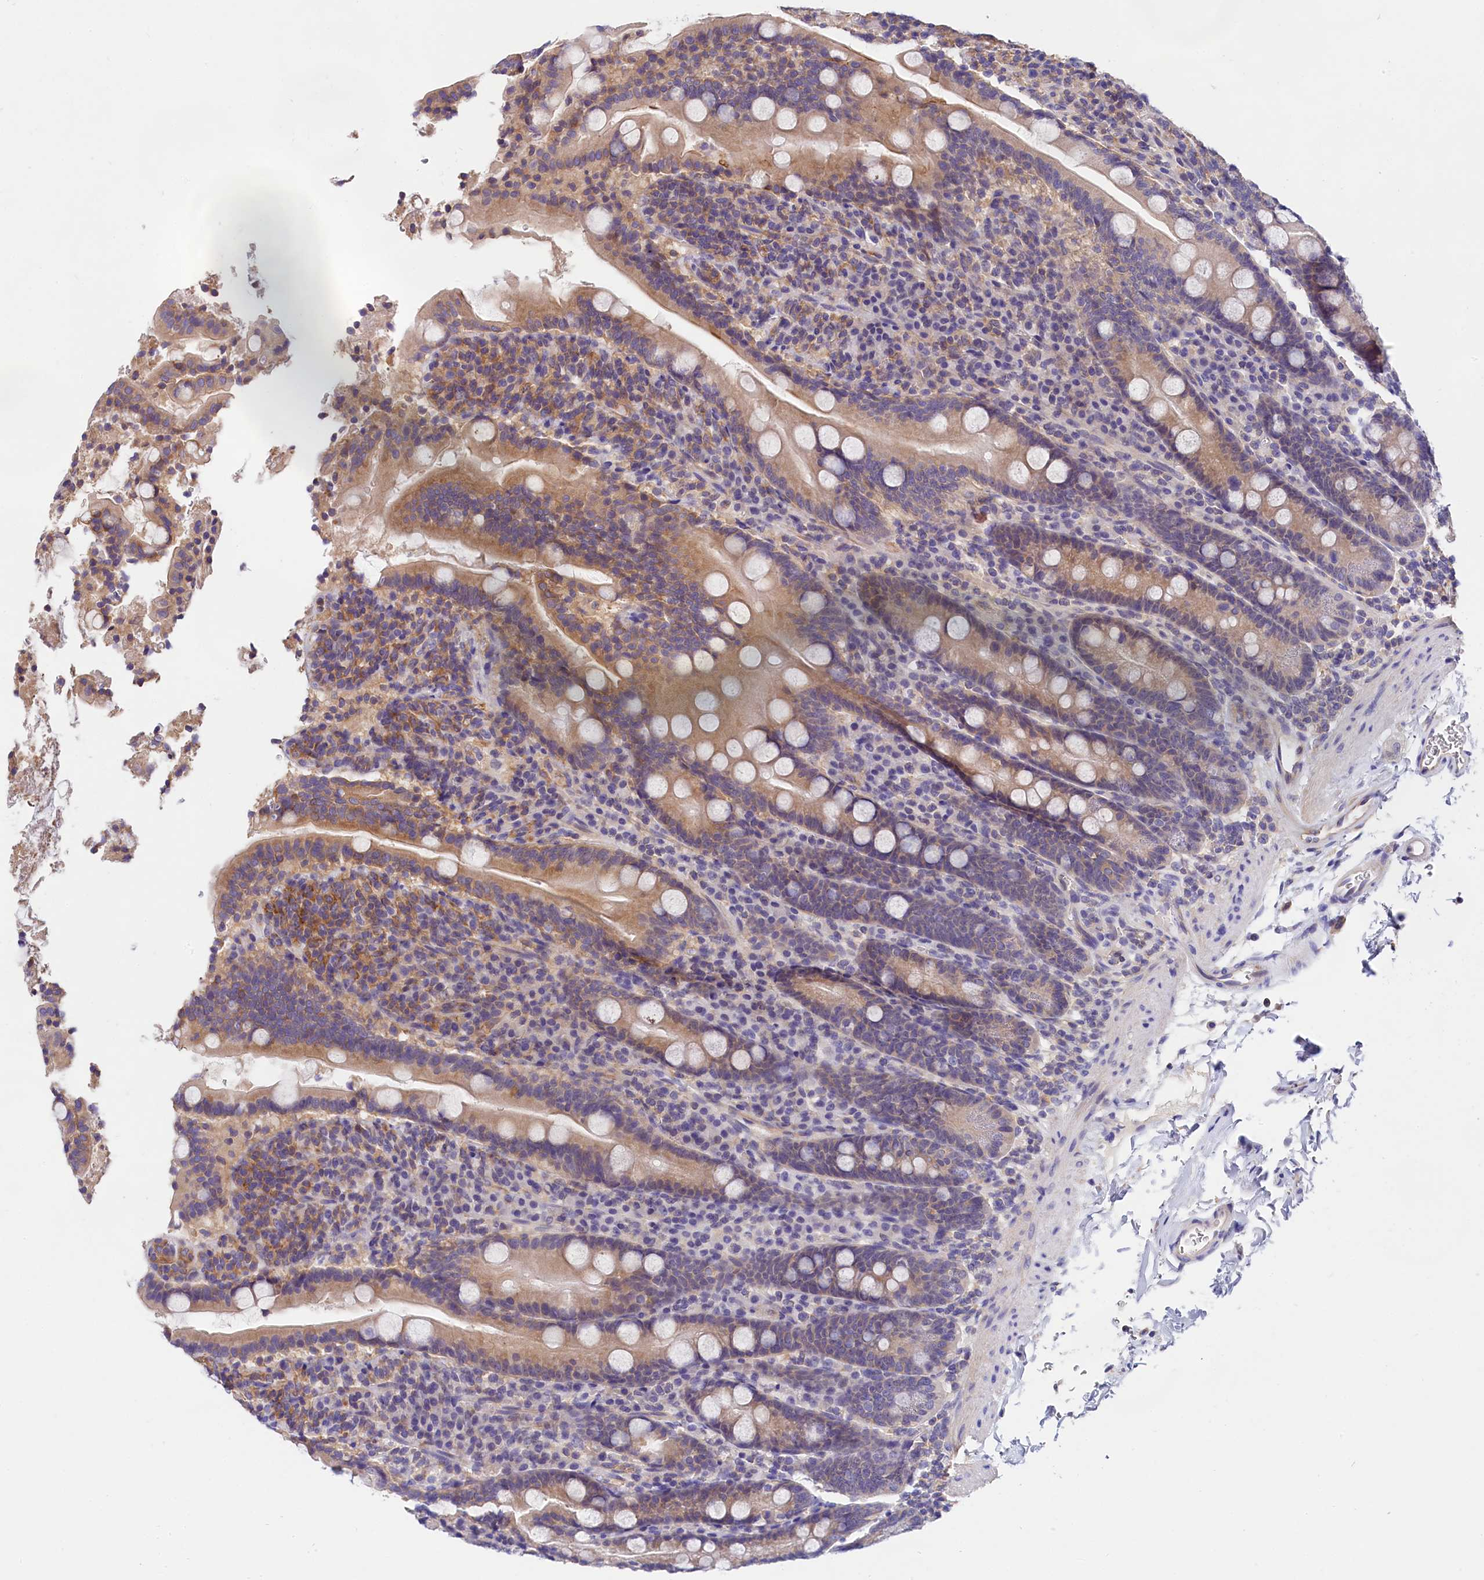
{"staining": {"intensity": "moderate", "quantity": "25%-75%", "location": "cytoplasmic/membranous"}, "tissue": "duodenum", "cell_type": "Glandular cells", "image_type": "normal", "snomed": [{"axis": "morphology", "description": "Normal tissue, NOS"}, {"axis": "topography", "description": "Duodenum"}], "caption": "Glandular cells display medium levels of moderate cytoplasmic/membranous staining in approximately 25%-75% of cells in unremarkable duodenum.", "gene": "OAS3", "patient": {"sex": "male", "age": 35}}